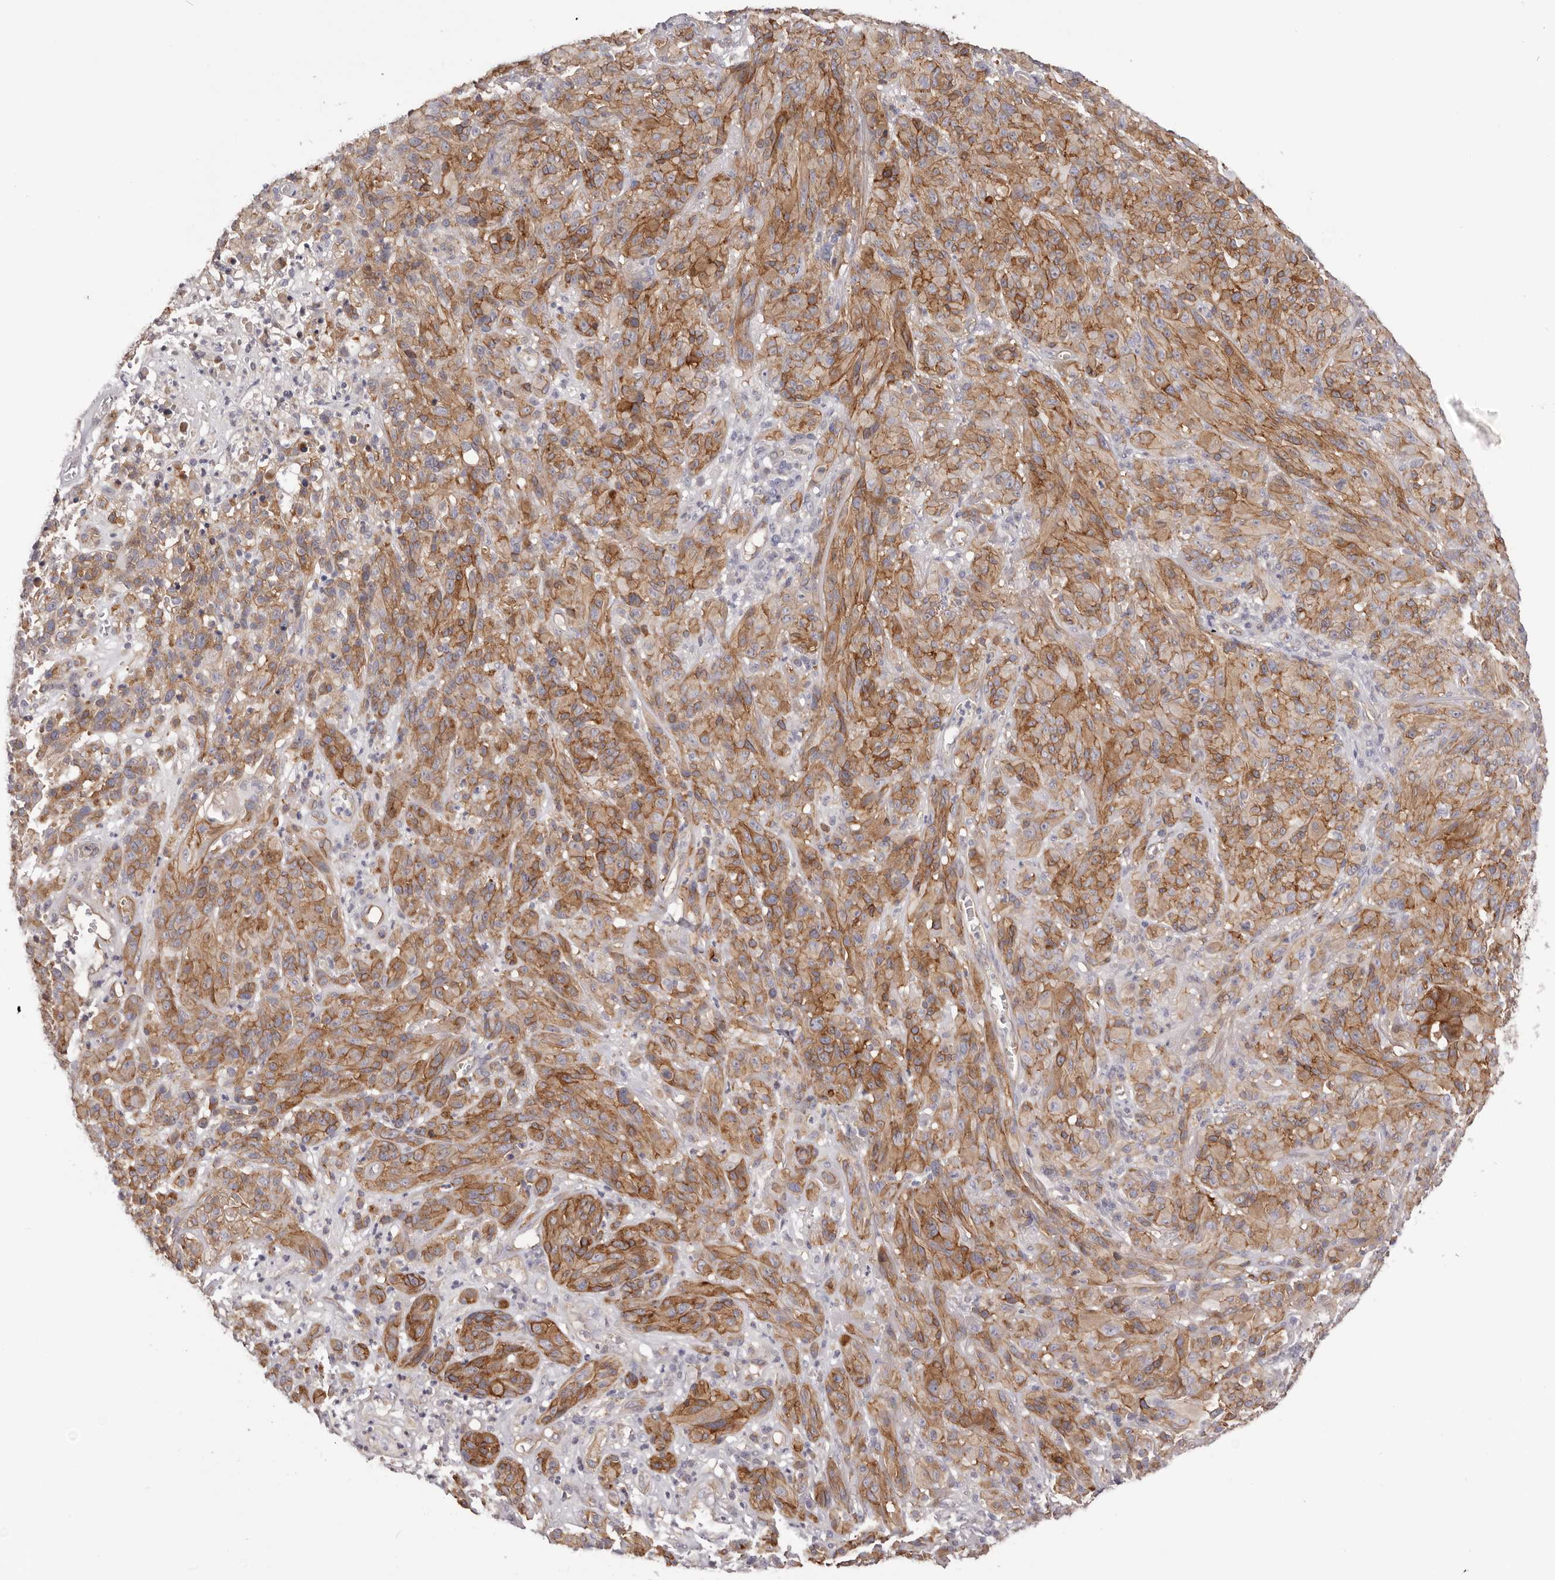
{"staining": {"intensity": "moderate", "quantity": ">75%", "location": "cytoplasmic/membranous"}, "tissue": "melanoma", "cell_type": "Tumor cells", "image_type": "cancer", "snomed": [{"axis": "morphology", "description": "Malignant melanoma, NOS"}, {"axis": "topography", "description": "Skin of head"}], "caption": "Brown immunohistochemical staining in melanoma shows moderate cytoplasmic/membranous expression in approximately >75% of tumor cells.", "gene": "DMRT2", "patient": {"sex": "male", "age": 96}}